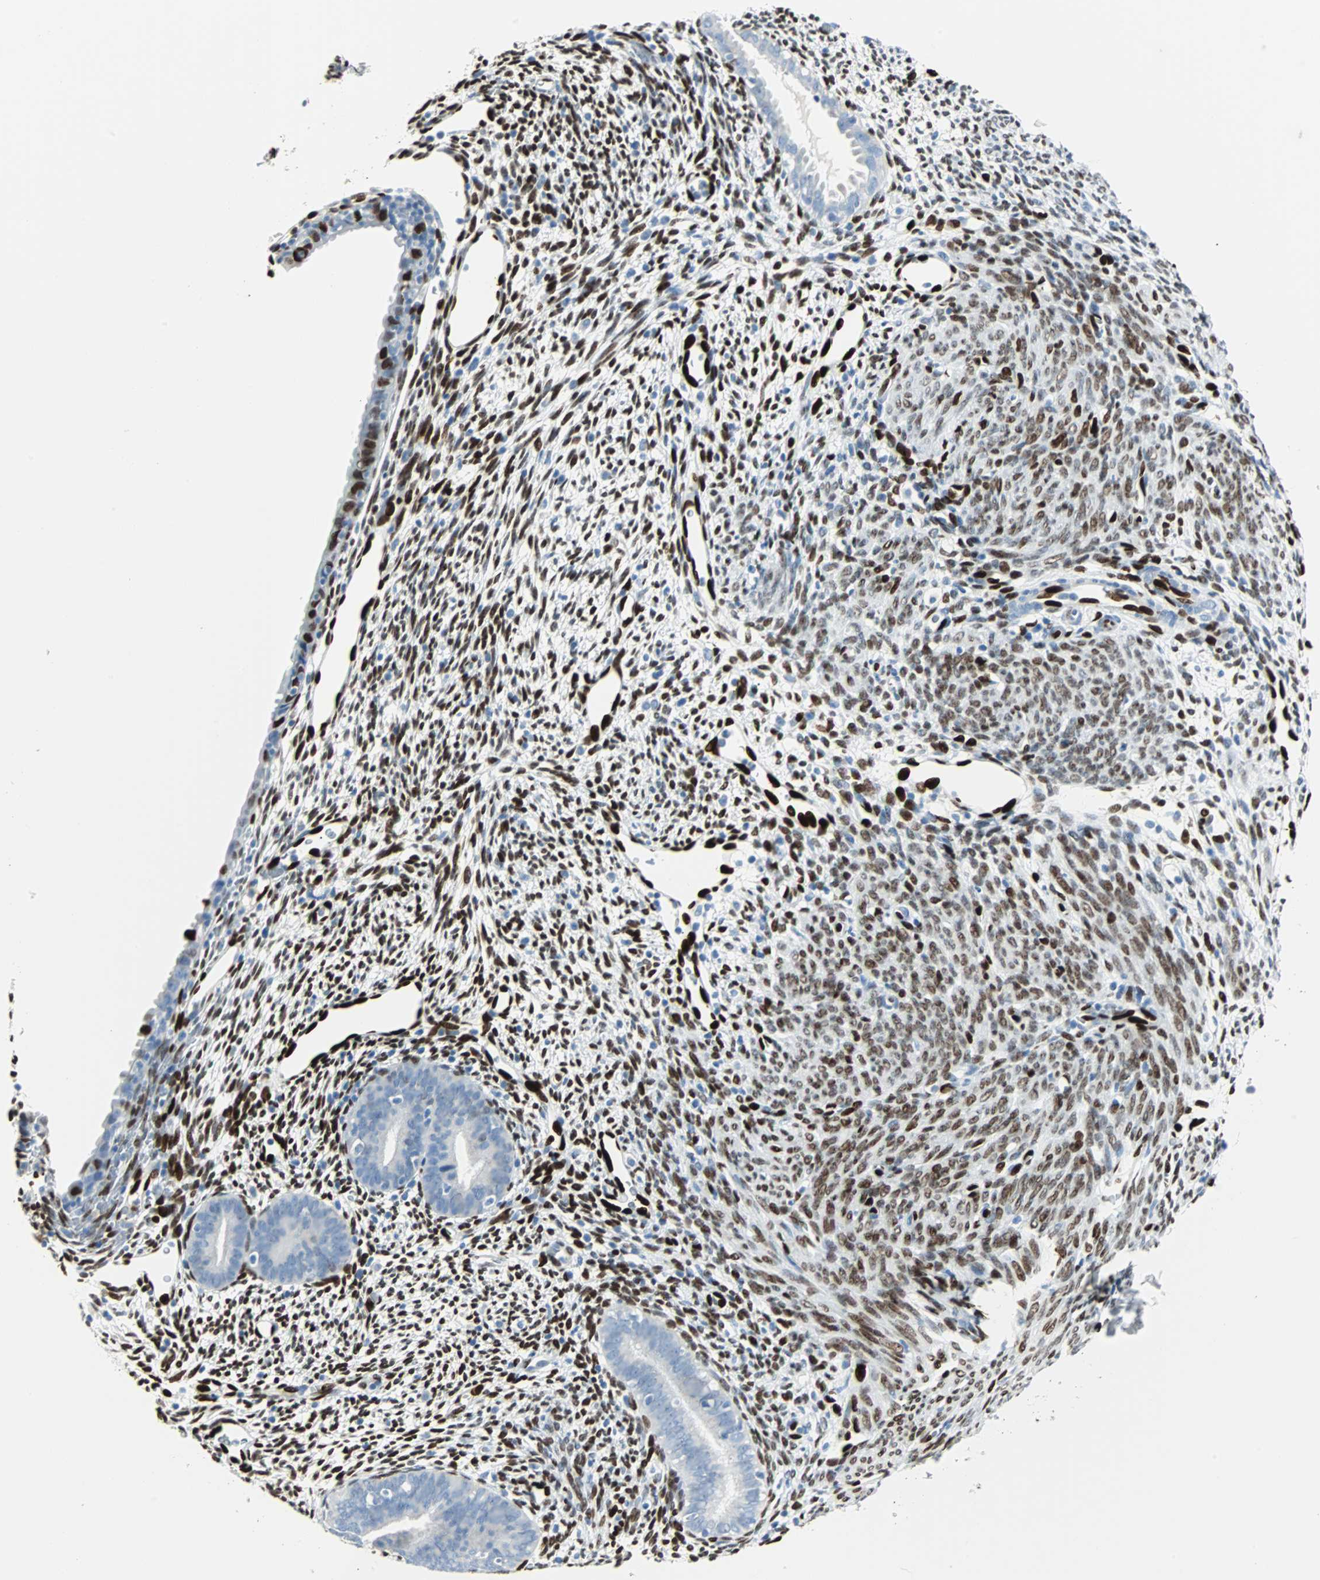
{"staining": {"intensity": "strong", "quantity": ">75%", "location": "nuclear"}, "tissue": "endometrium", "cell_type": "Cells in endometrial stroma", "image_type": "normal", "snomed": [{"axis": "morphology", "description": "Normal tissue, NOS"}, {"axis": "morphology", "description": "Atrophy, NOS"}, {"axis": "topography", "description": "Uterus"}, {"axis": "topography", "description": "Endometrium"}], "caption": "Immunohistochemical staining of benign human endometrium exhibits >75% levels of strong nuclear protein staining in about >75% of cells in endometrial stroma.", "gene": "IL33", "patient": {"sex": "female", "age": 68}}